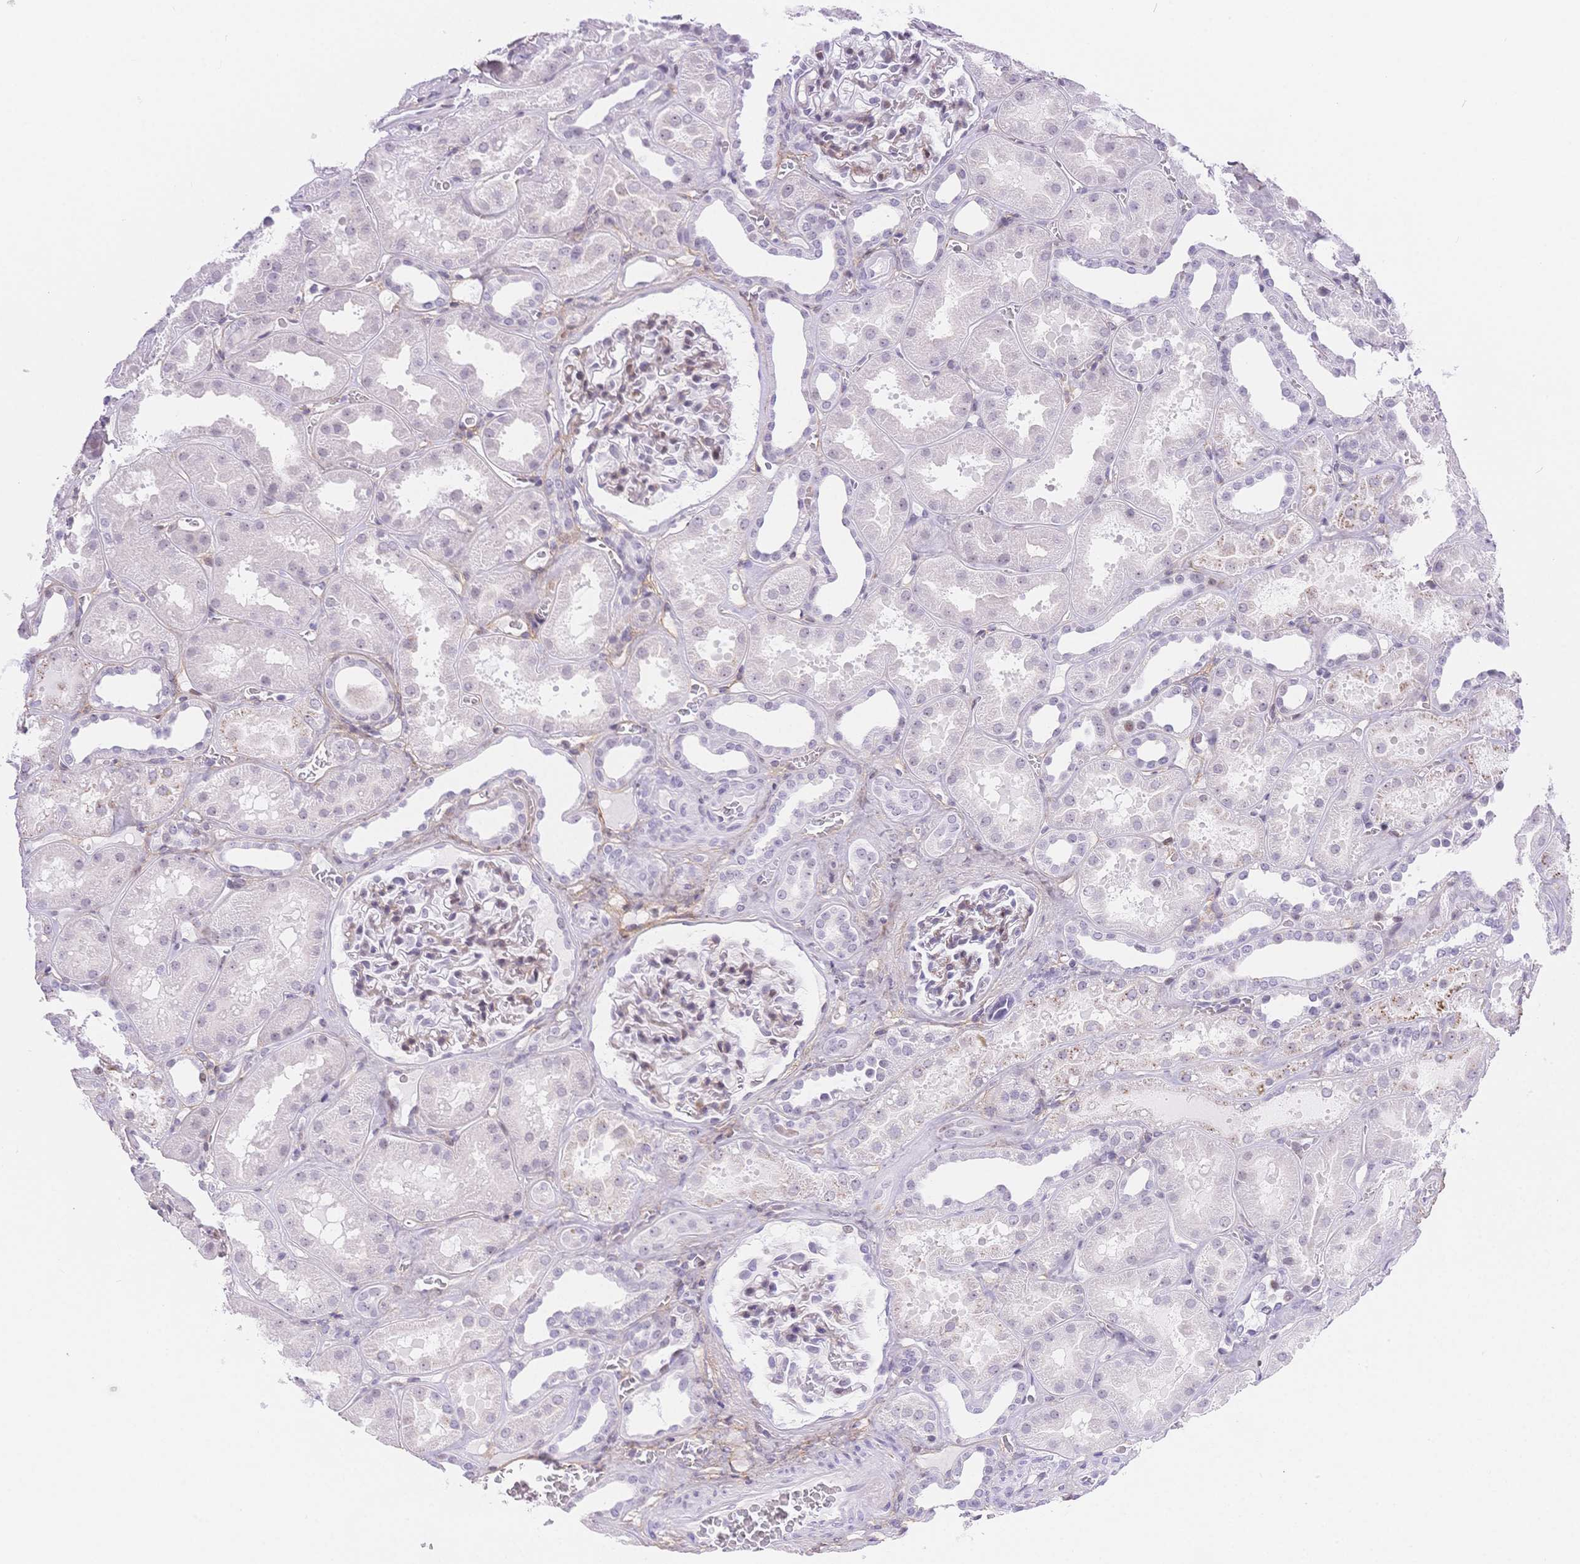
{"staining": {"intensity": "negative", "quantity": "none", "location": "none"}, "tissue": "kidney", "cell_type": "Cells in glomeruli", "image_type": "normal", "snomed": [{"axis": "morphology", "description": "Normal tissue, NOS"}, {"axis": "topography", "description": "Kidney"}], "caption": "DAB (3,3'-diaminobenzidine) immunohistochemical staining of benign human kidney reveals no significant expression in cells in glomeruli.", "gene": "PDZD2", "patient": {"sex": "female", "age": 41}}